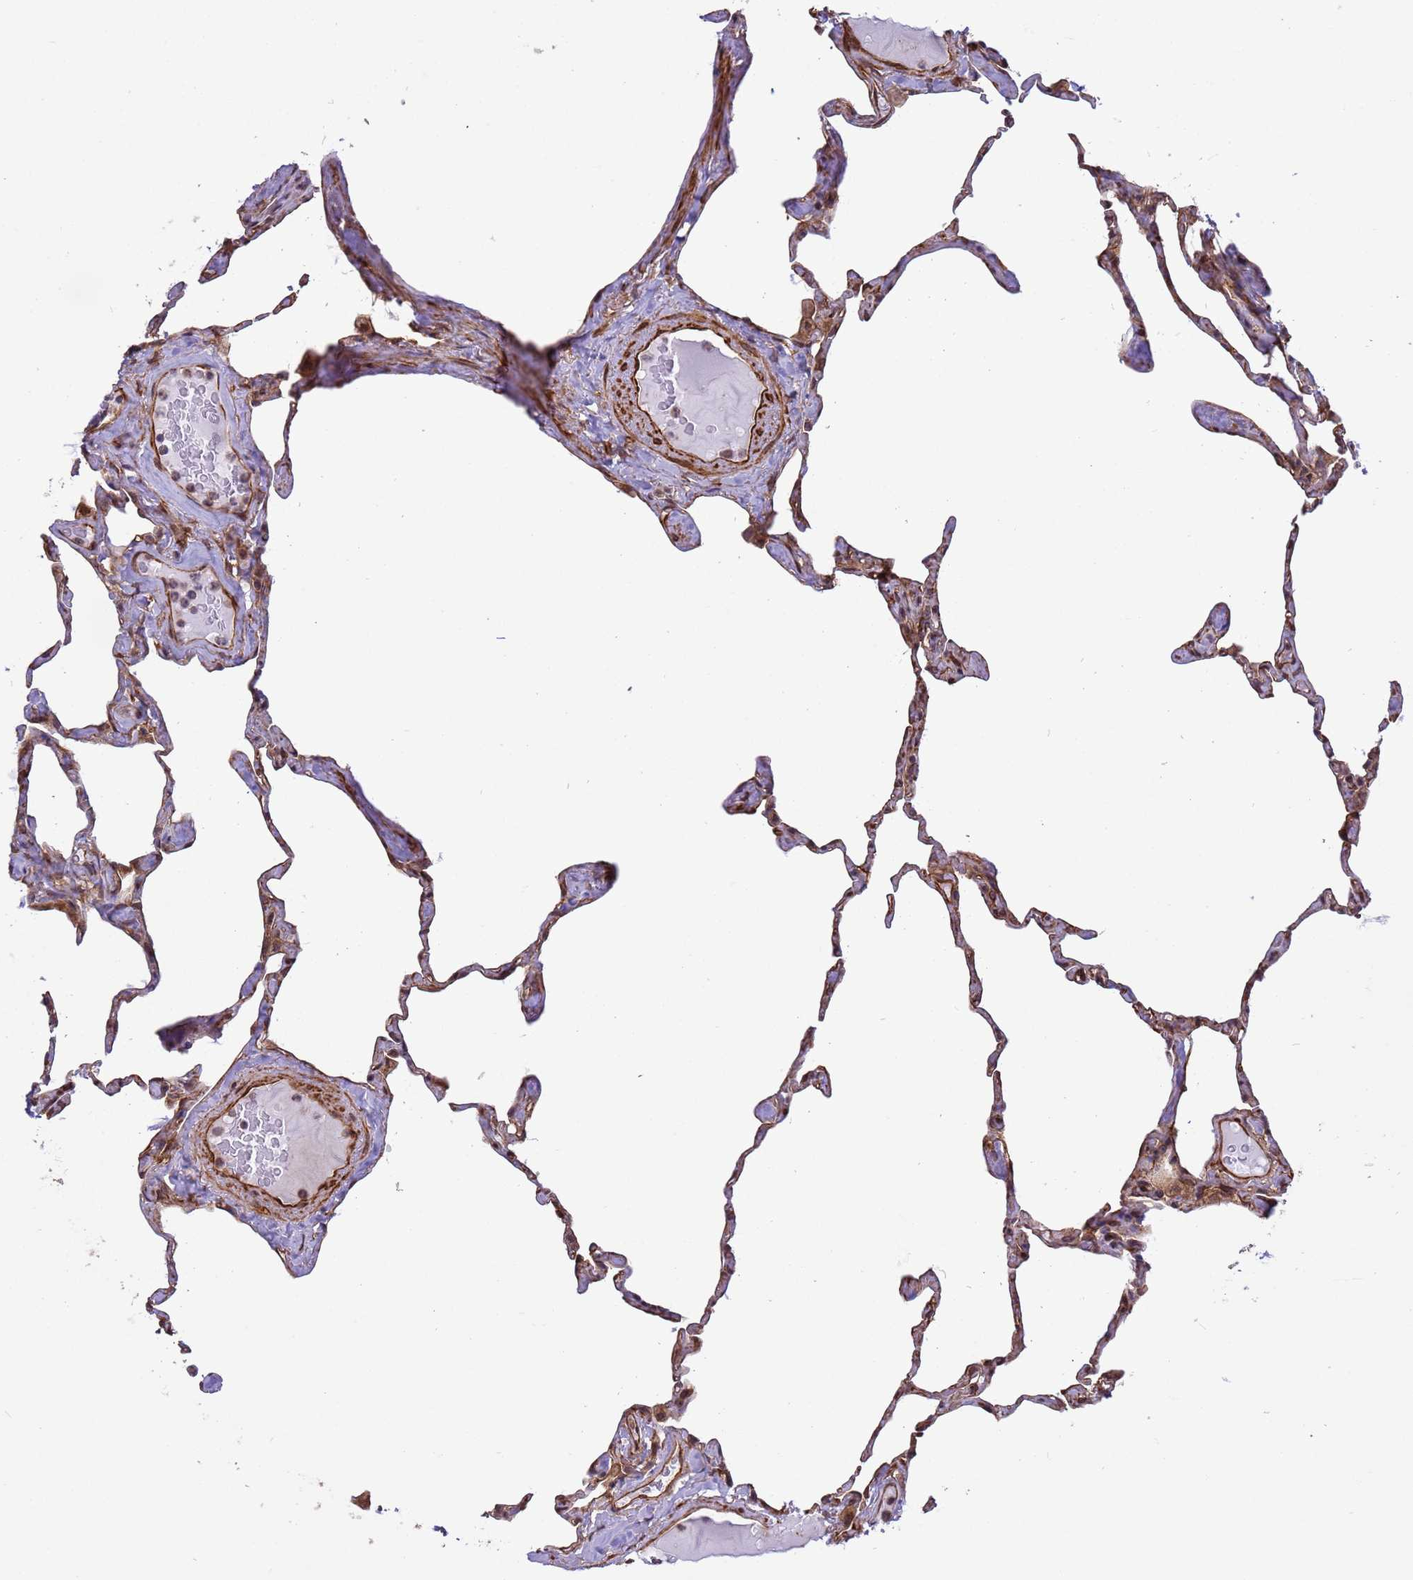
{"staining": {"intensity": "weak", "quantity": "25%-75%", "location": "cytoplasmic/membranous"}, "tissue": "lung", "cell_type": "Alveolar cells", "image_type": "normal", "snomed": [{"axis": "morphology", "description": "Normal tissue, NOS"}, {"axis": "topography", "description": "Lung"}], "caption": "Brown immunohistochemical staining in normal lung exhibits weak cytoplasmic/membranous positivity in approximately 25%-75% of alveolar cells.", "gene": "ITGB4", "patient": {"sex": "male", "age": 65}}